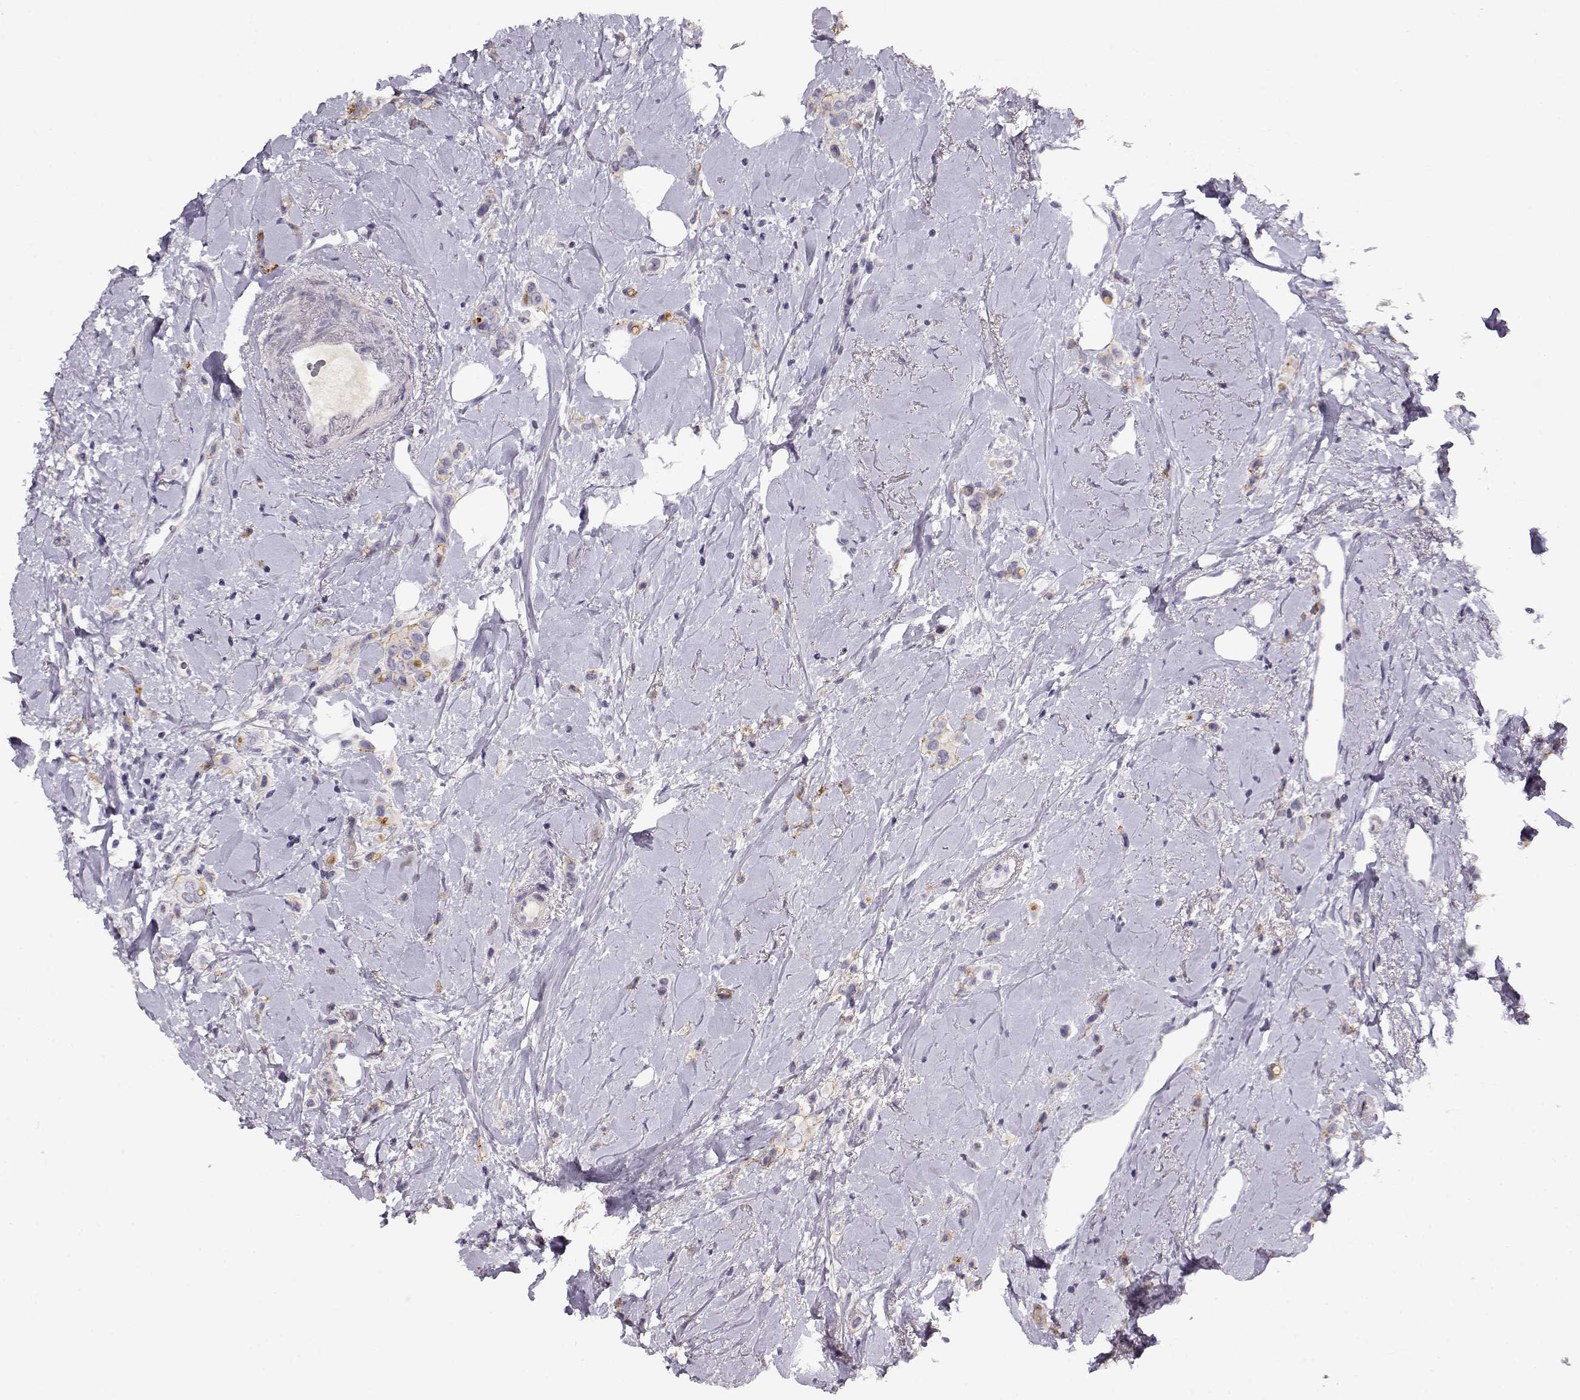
{"staining": {"intensity": "negative", "quantity": "none", "location": "none"}, "tissue": "breast cancer", "cell_type": "Tumor cells", "image_type": "cancer", "snomed": [{"axis": "morphology", "description": "Lobular carcinoma"}, {"axis": "topography", "description": "Breast"}], "caption": "The micrograph demonstrates no staining of tumor cells in breast cancer. The staining is performed using DAB brown chromogen with nuclei counter-stained in using hematoxylin.", "gene": "CRX", "patient": {"sex": "female", "age": 66}}